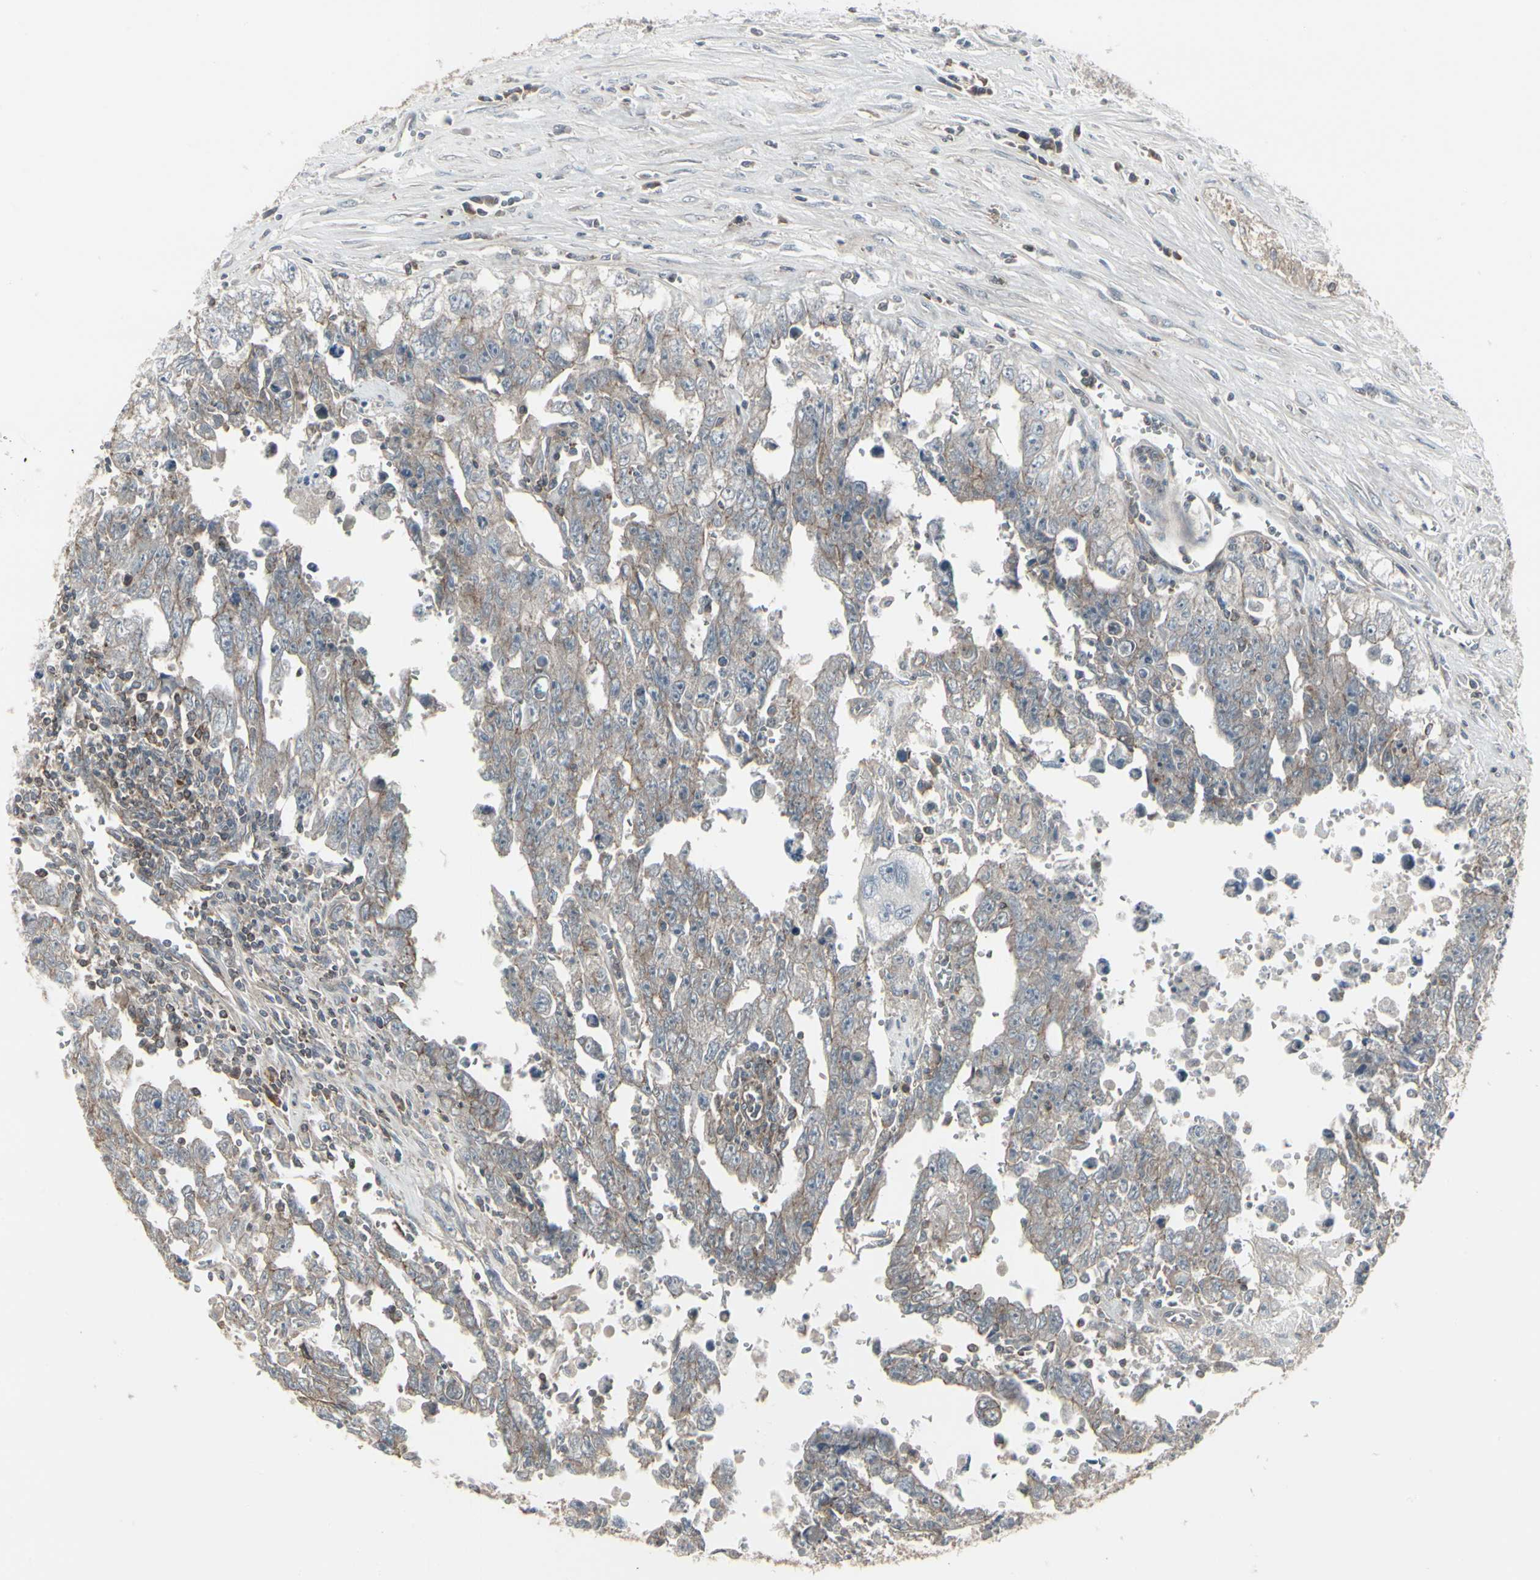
{"staining": {"intensity": "weak", "quantity": ">75%", "location": "cytoplasmic/membranous"}, "tissue": "testis cancer", "cell_type": "Tumor cells", "image_type": "cancer", "snomed": [{"axis": "morphology", "description": "Carcinoma, Embryonal, NOS"}, {"axis": "topography", "description": "Testis"}], "caption": "IHC of testis cancer (embryonal carcinoma) displays low levels of weak cytoplasmic/membranous expression in approximately >75% of tumor cells. Nuclei are stained in blue.", "gene": "EPS15", "patient": {"sex": "male", "age": 28}}